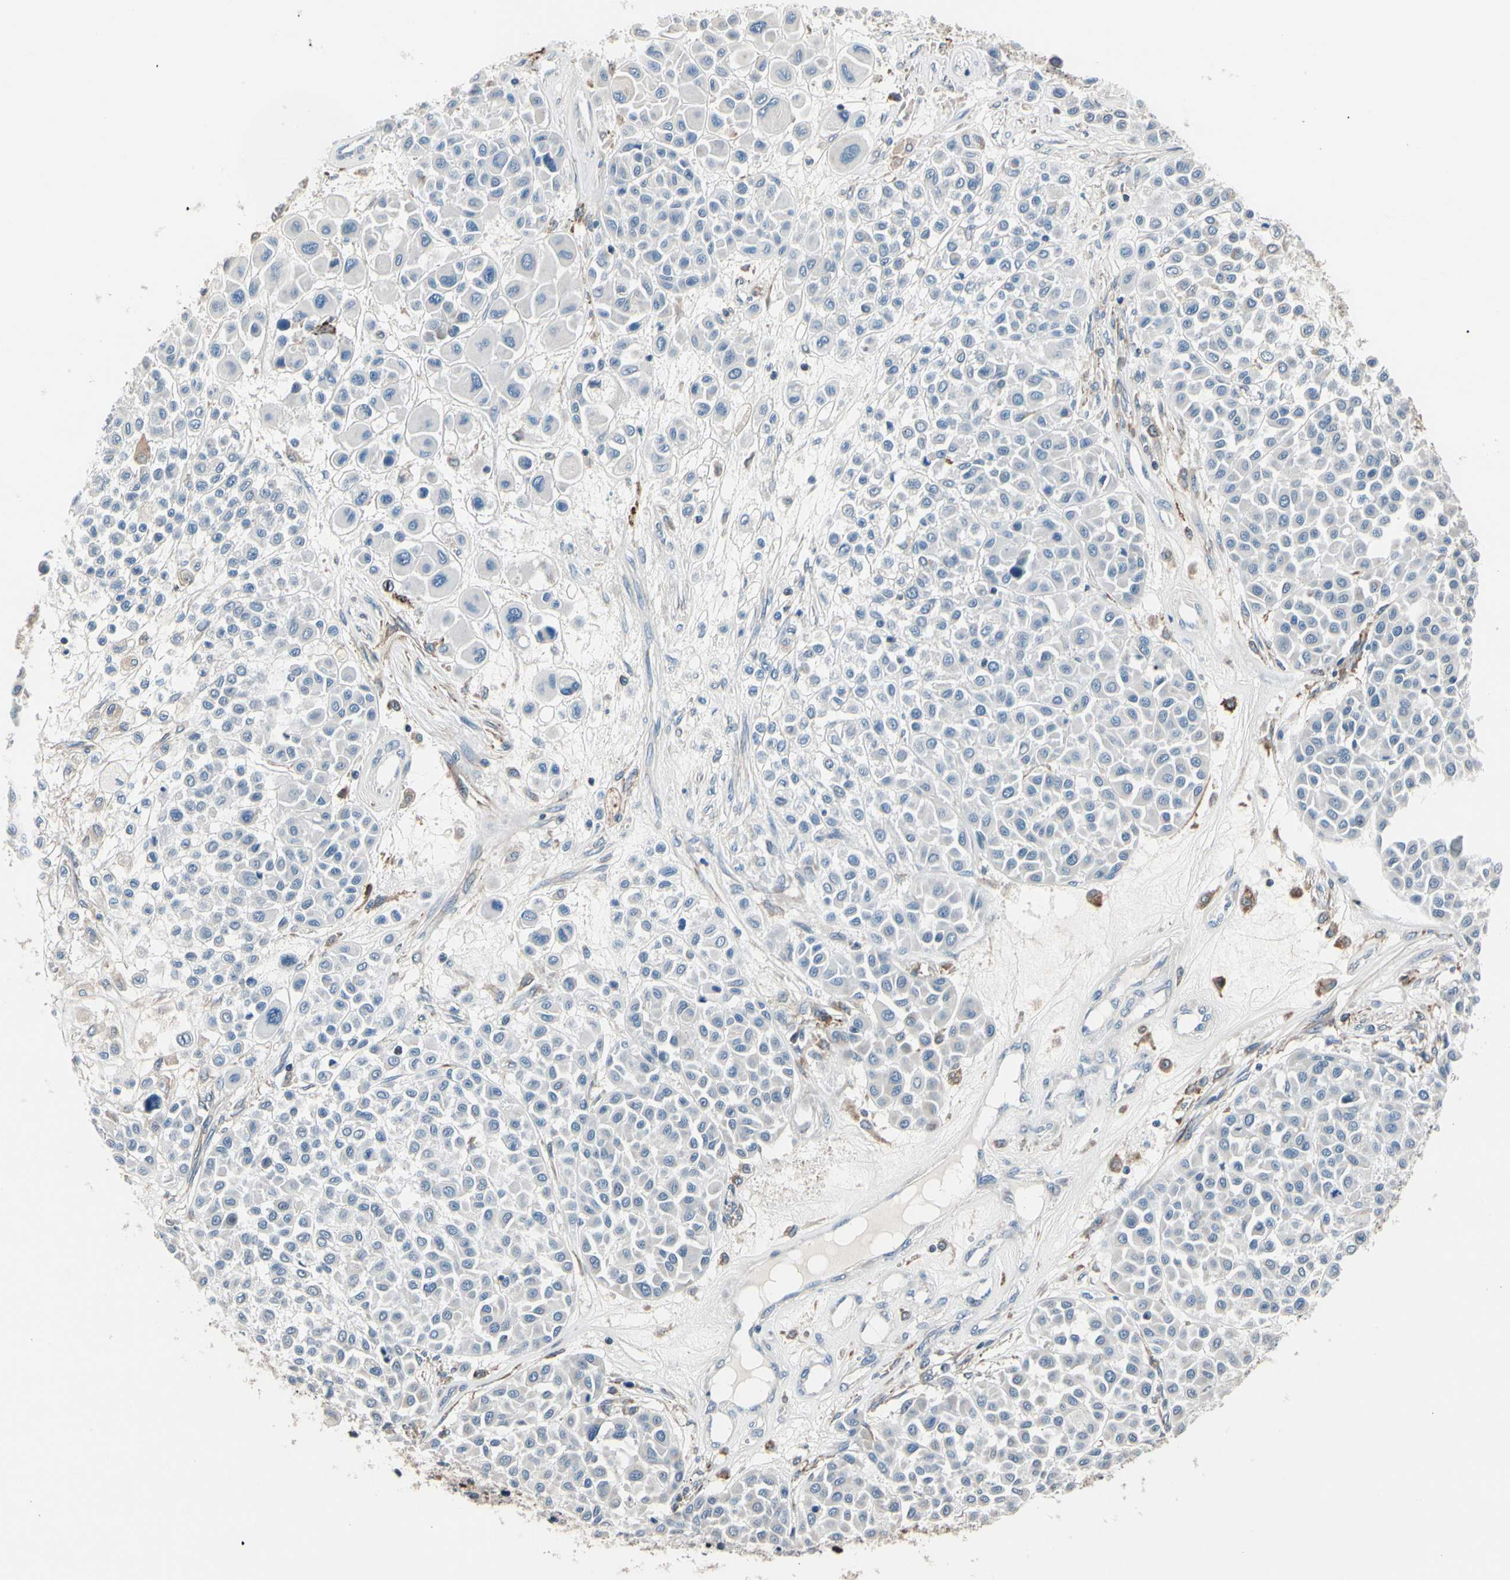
{"staining": {"intensity": "negative", "quantity": "none", "location": "none"}, "tissue": "melanoma", "cell_type": "Tumor cells", "image_type": "cancer", "snomed": [{"axis": "morphology", "description": "Malignant melanoma, Metastatic site"}, {"axis": "topography", "description": "Soft tissue"}], "caption": "Tumor cells are negative for protein expression in human malignant melanoma (metastatic site).", "gene": "TMEM176A", "patient": {"sex": "male", "age": 41}}